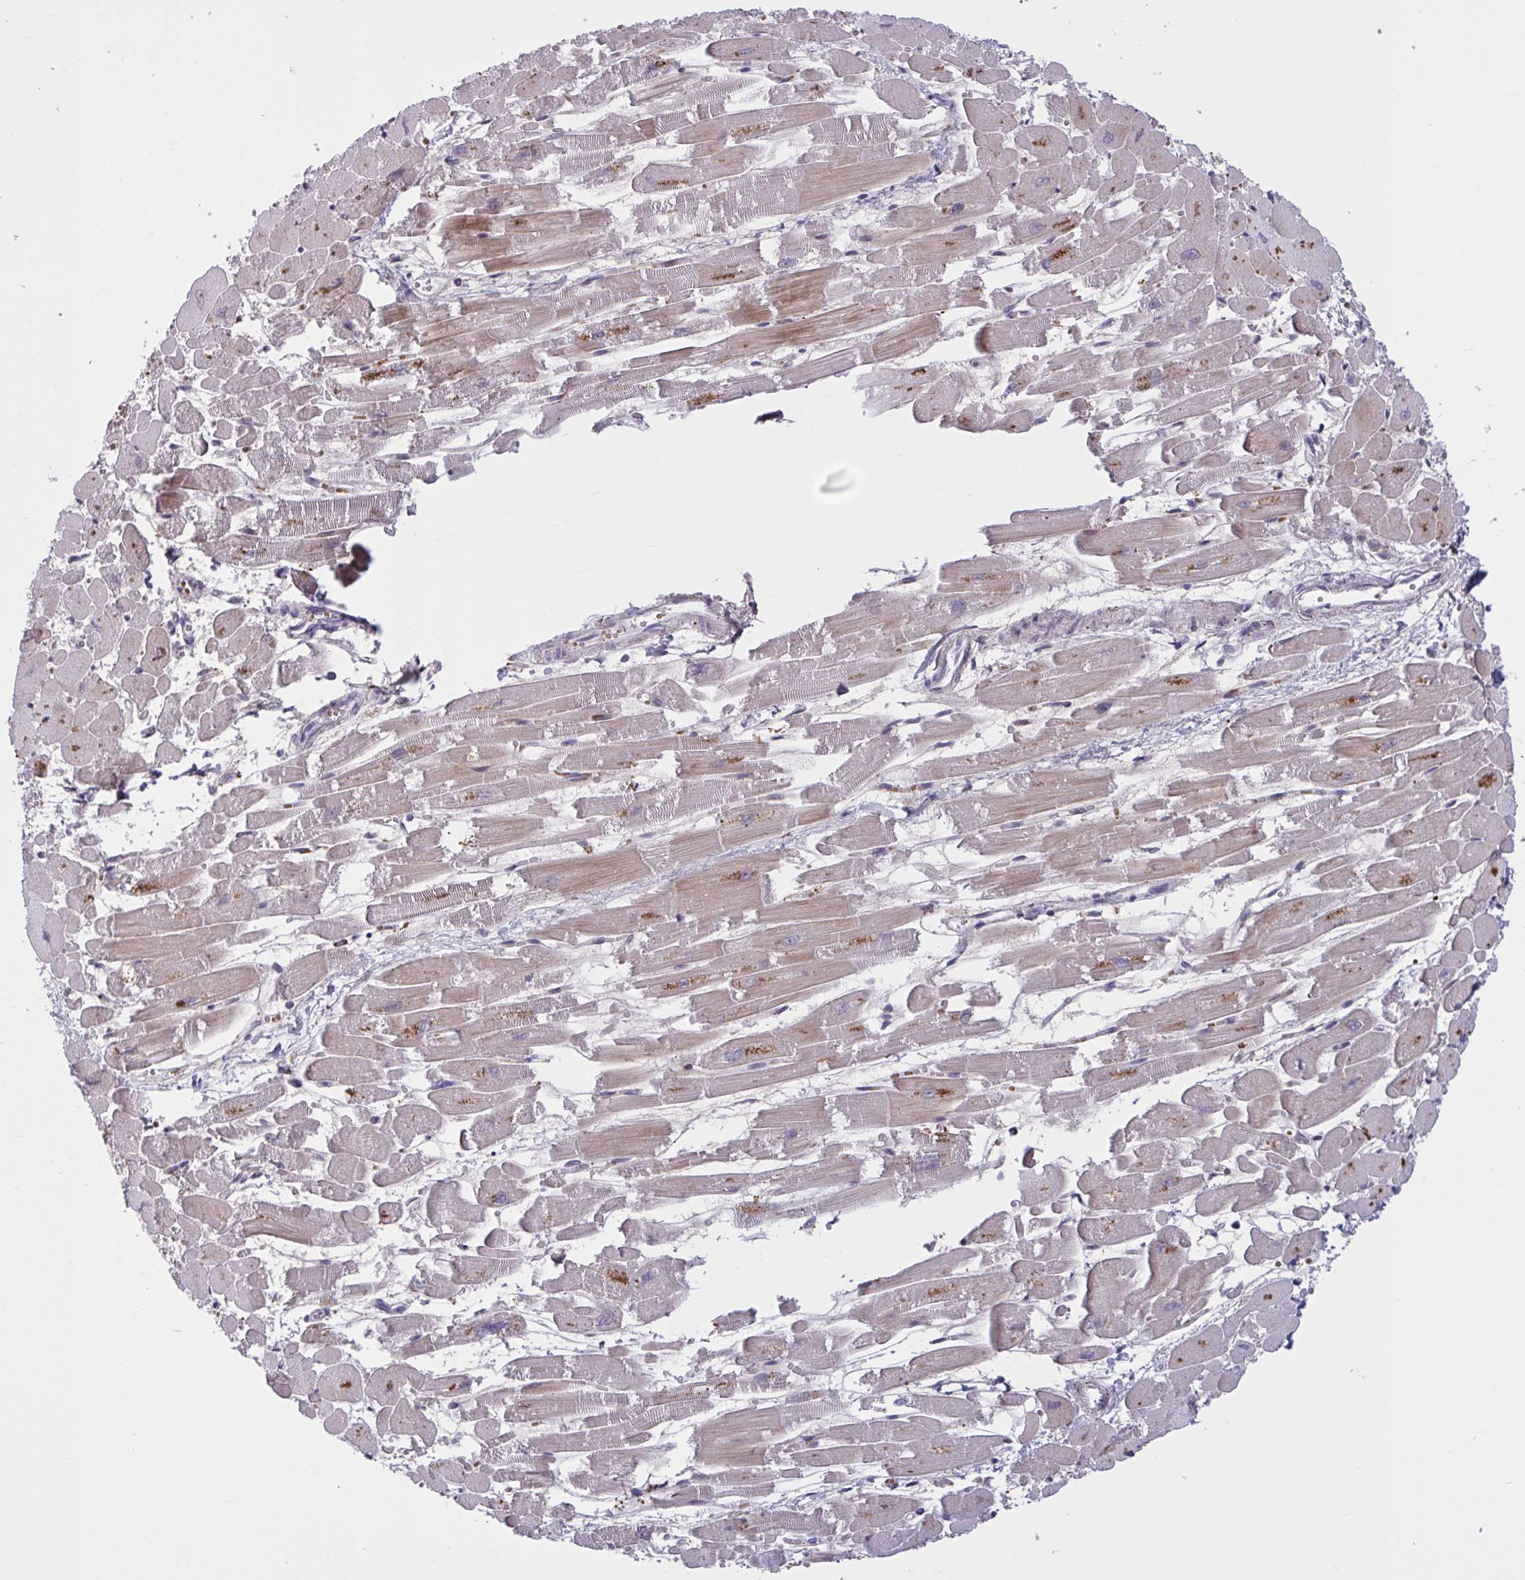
{"staining": {"intensity": "moderate", "quantity": "25%-75%", "location": "cytoplasmic/membranous"}, "tissue": "heart muscle", "cell_type": "Cardiomyocytes", "image_type": "normal", "snomed": [{"axis": "morphology", "description": "Normal tissue, NOS"}, {"axis": "topography", "description": "Heart"}], "caption": "A micrograph showing moderate cytoplasmic/membranous positivity in approximately 25%-75% of cardiomyocytes in benign heart muscle, as visualized by brown immunohistochemical staining.", "gene": "ZNF414", "patient": {"sex": "female", "age": 52}}